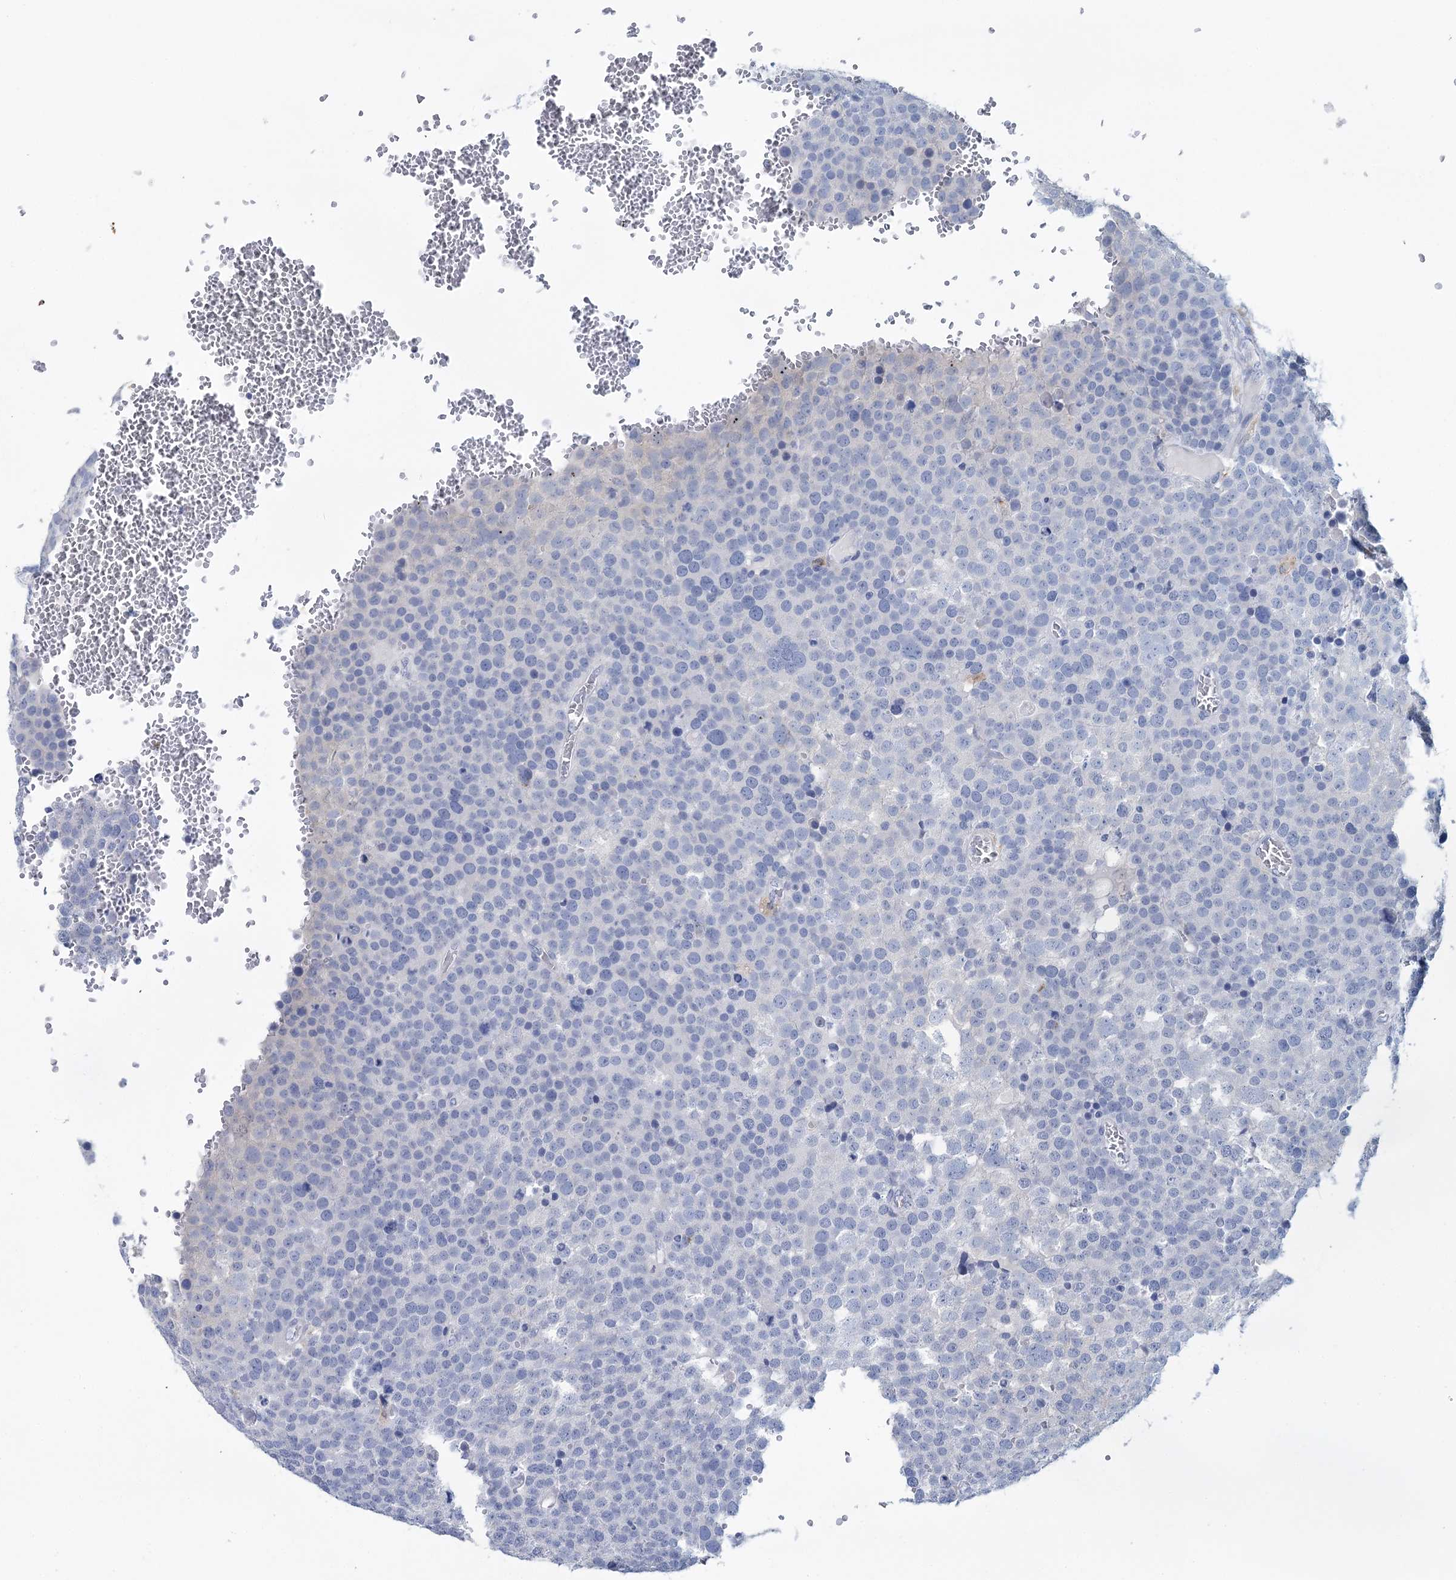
{"staining": {"intensity": "negative", "quantity": "none", "location": "none"}, "tissue": "testis cancer", "cell_type": "Tumor cells", "image_type": "cancer", "snomed": [{"axis": "morphology", "description": "Seminoma, NOS"}, {"axis": "topography", "description": "Testis"}], "caption": "High power microscopy micrograph of an immunohistochemistry (IHC) image of testis cancer, revealing no significant positivity in tumor cells.", "gene": "METTL7B", "patient": {"sex": "male", "age": 71}}